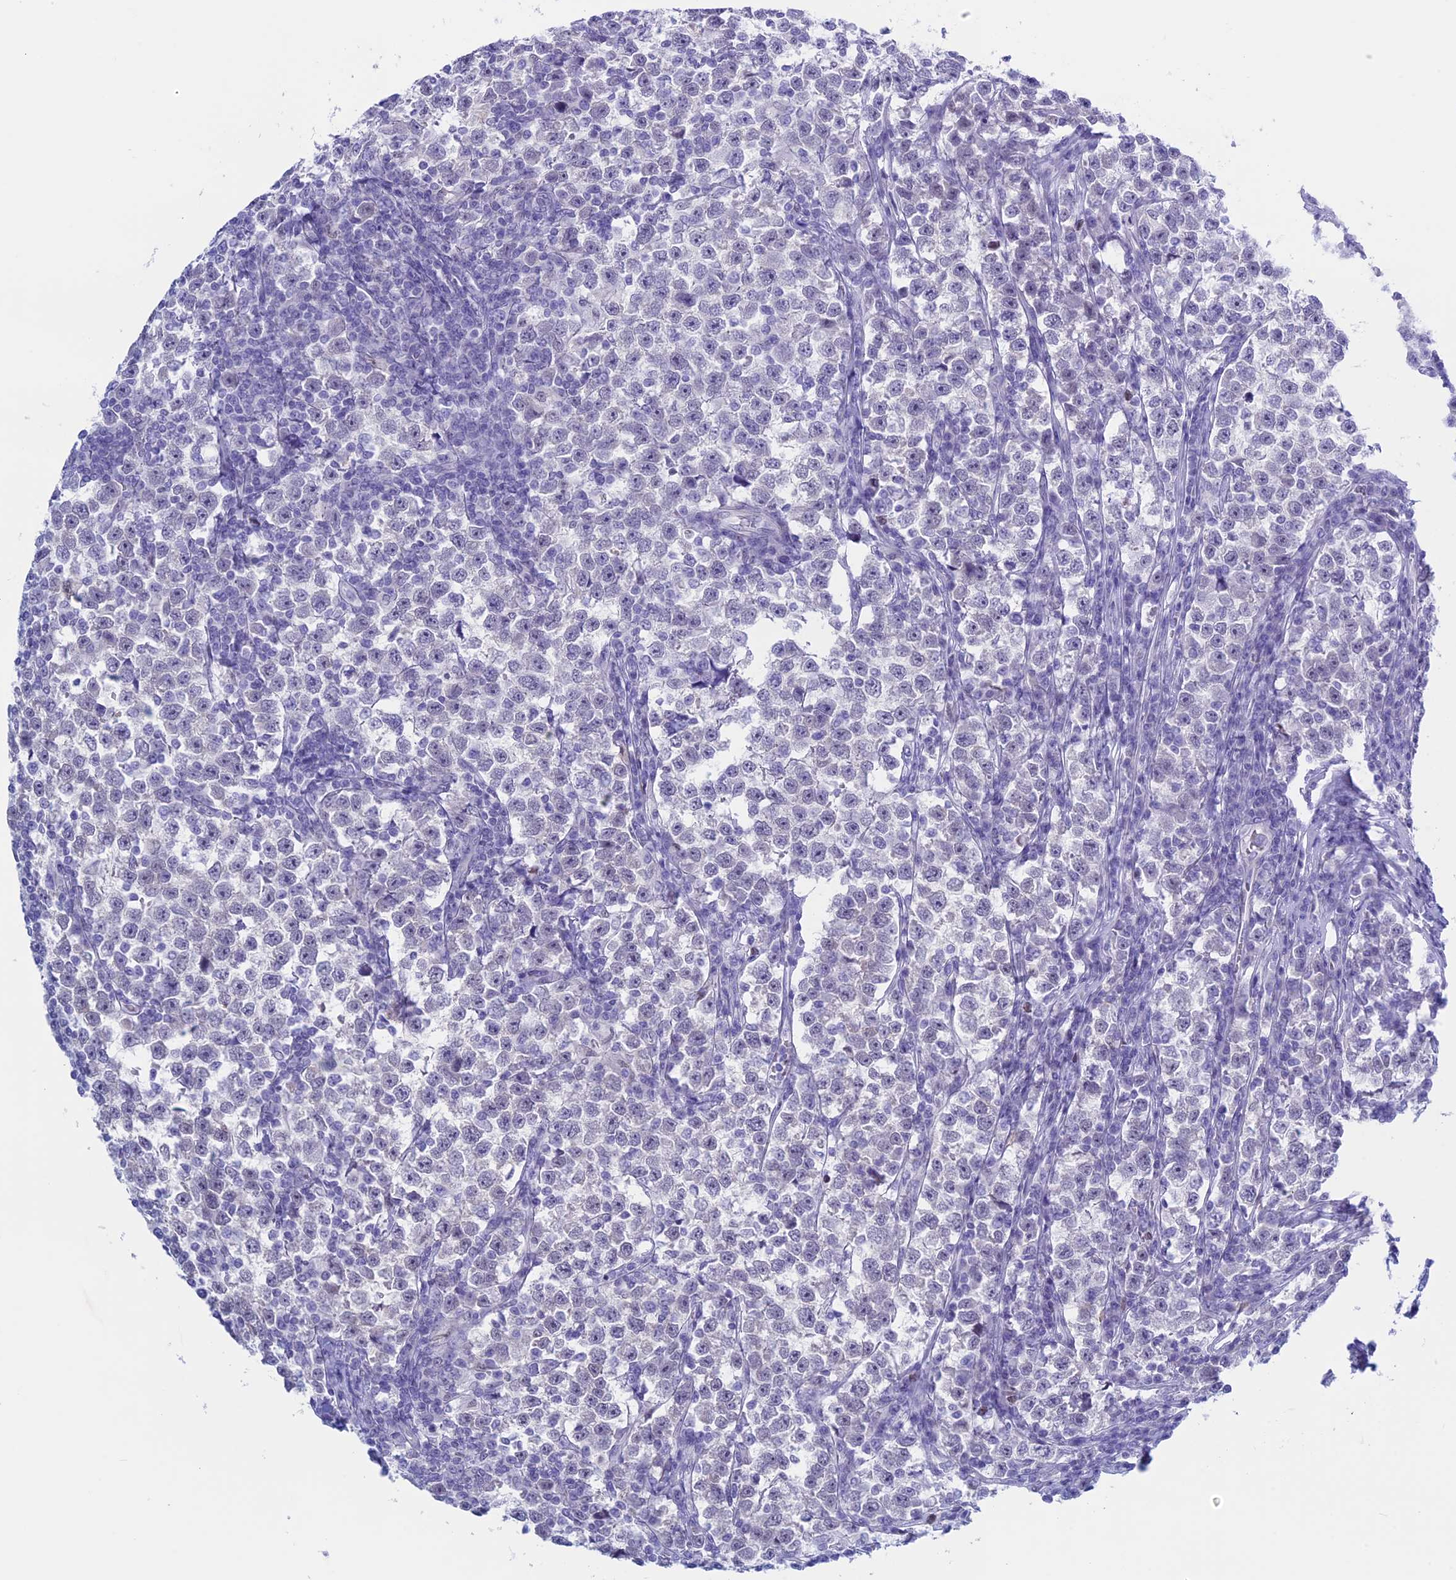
{"staining": {"intensity": "negative", "quantity": "none", "location": "none"}, "tissue": "testis cancer", "cell_type": "Tumor cells", "image_type": "cancer", "snomed": [{"axis": "morphology", "description": "Normal tissue, NOS"}, {"axis": "morphology", "description": "Seminoma, NOS"}, {"axis": "topography", "description": "Testis"}], "caption": "A photomicrograph of seminoma (testis) stained for a protein shows no brown staining in tumor cells.", "gene": "LHFPL2", "patient": {"sex": "male", "age": 43}}